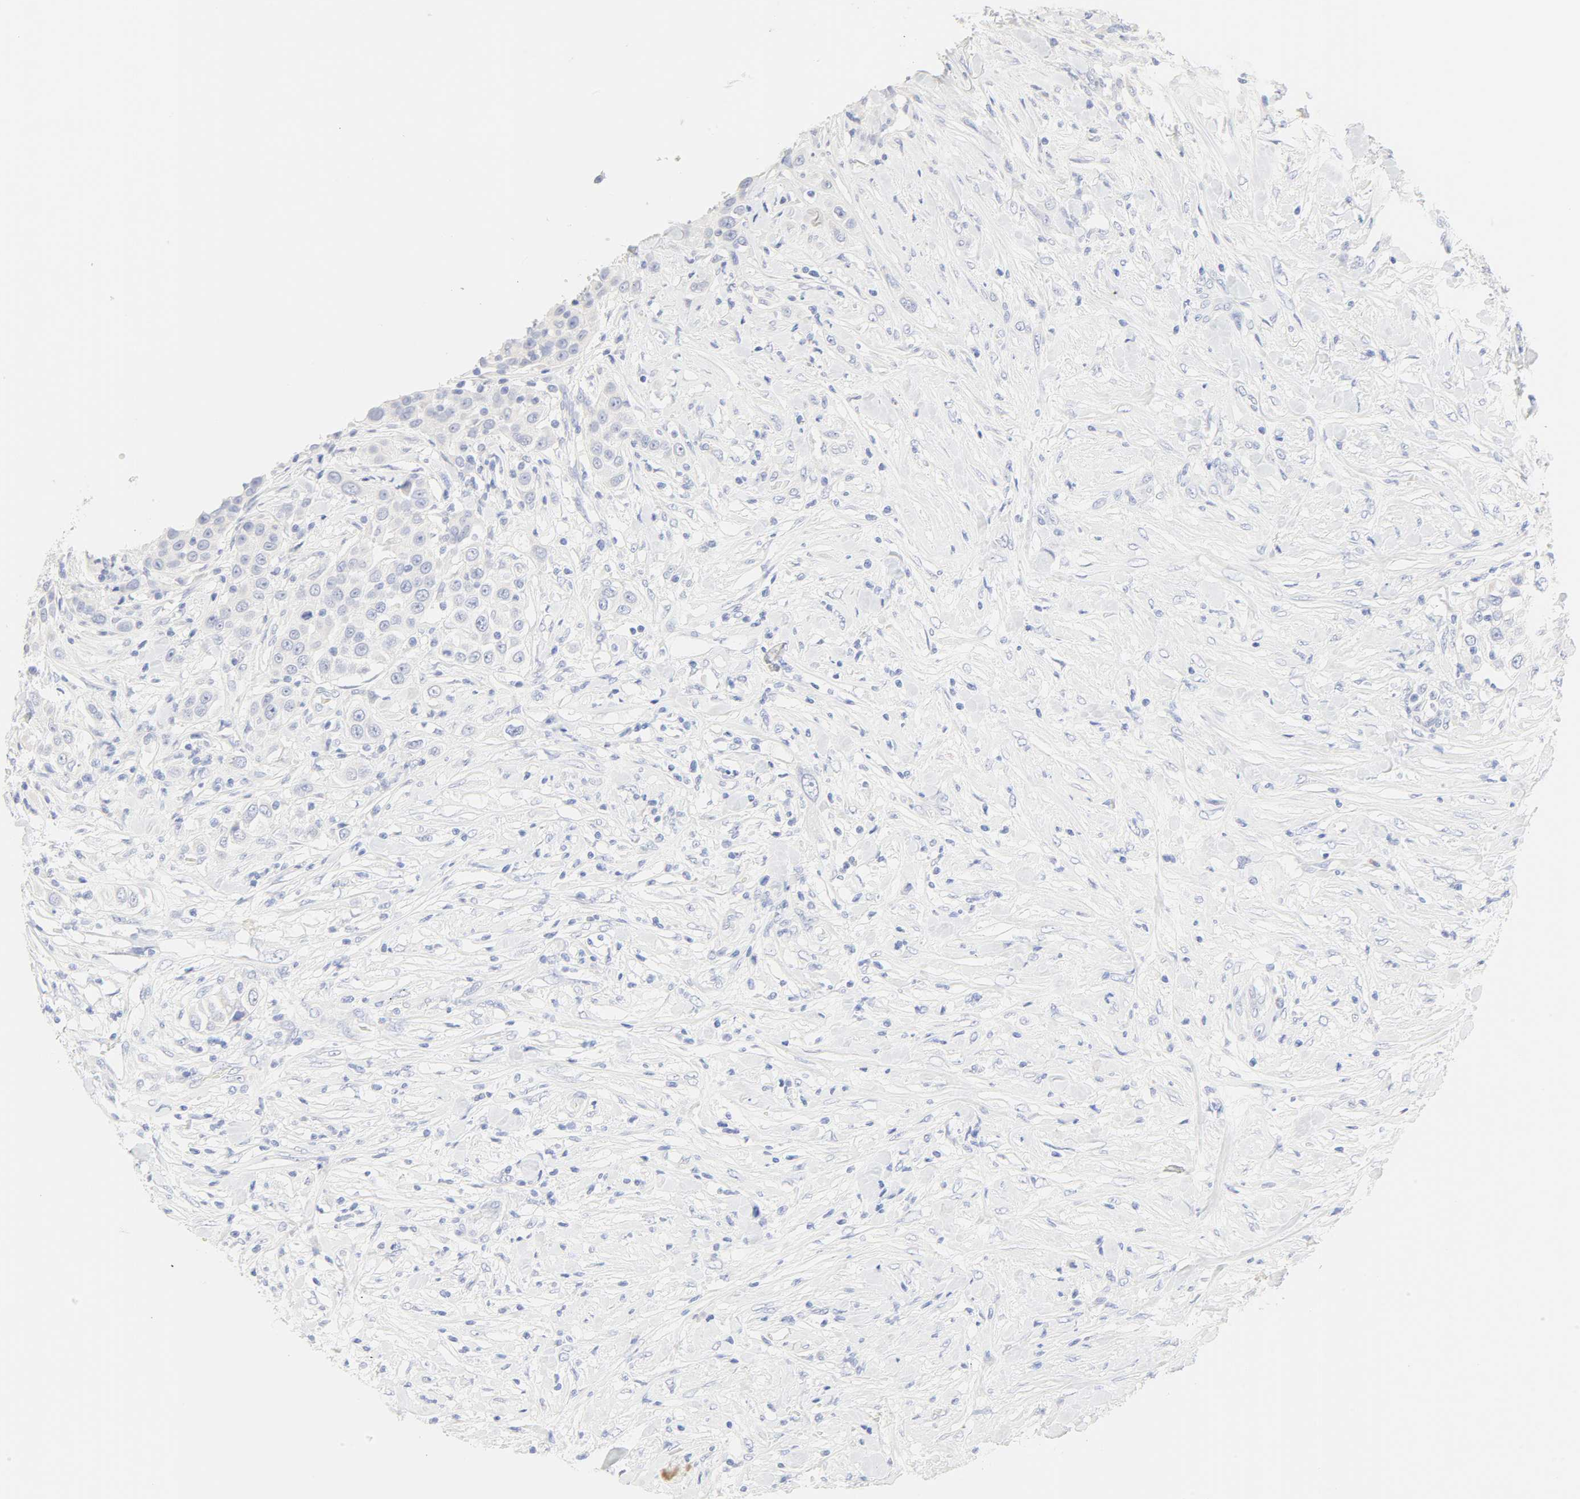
{"staining": {"intensity": "negative", "quantity": "none", "location": "none"}, "tissue": "urothelial cancer", "cell_type": "Tumor cells", "image_type": "cancer", "snomed": [{"axis": "morphology", "description": "Urothelial carcinoma, High grade"}, {"axis": "topography", "description": "Urinary bladder"}], "caption": "Immunohistochemistry (IHC) photomicrograph of neoplastic tissue: high-grade urothelial carcinoma stained with DAB (3,3'-diaminobenzidine) displays no significant protein staining in tumor cells.", "gene": "SLCO1B3", "patient": {"sex": "female", "age": 80}}